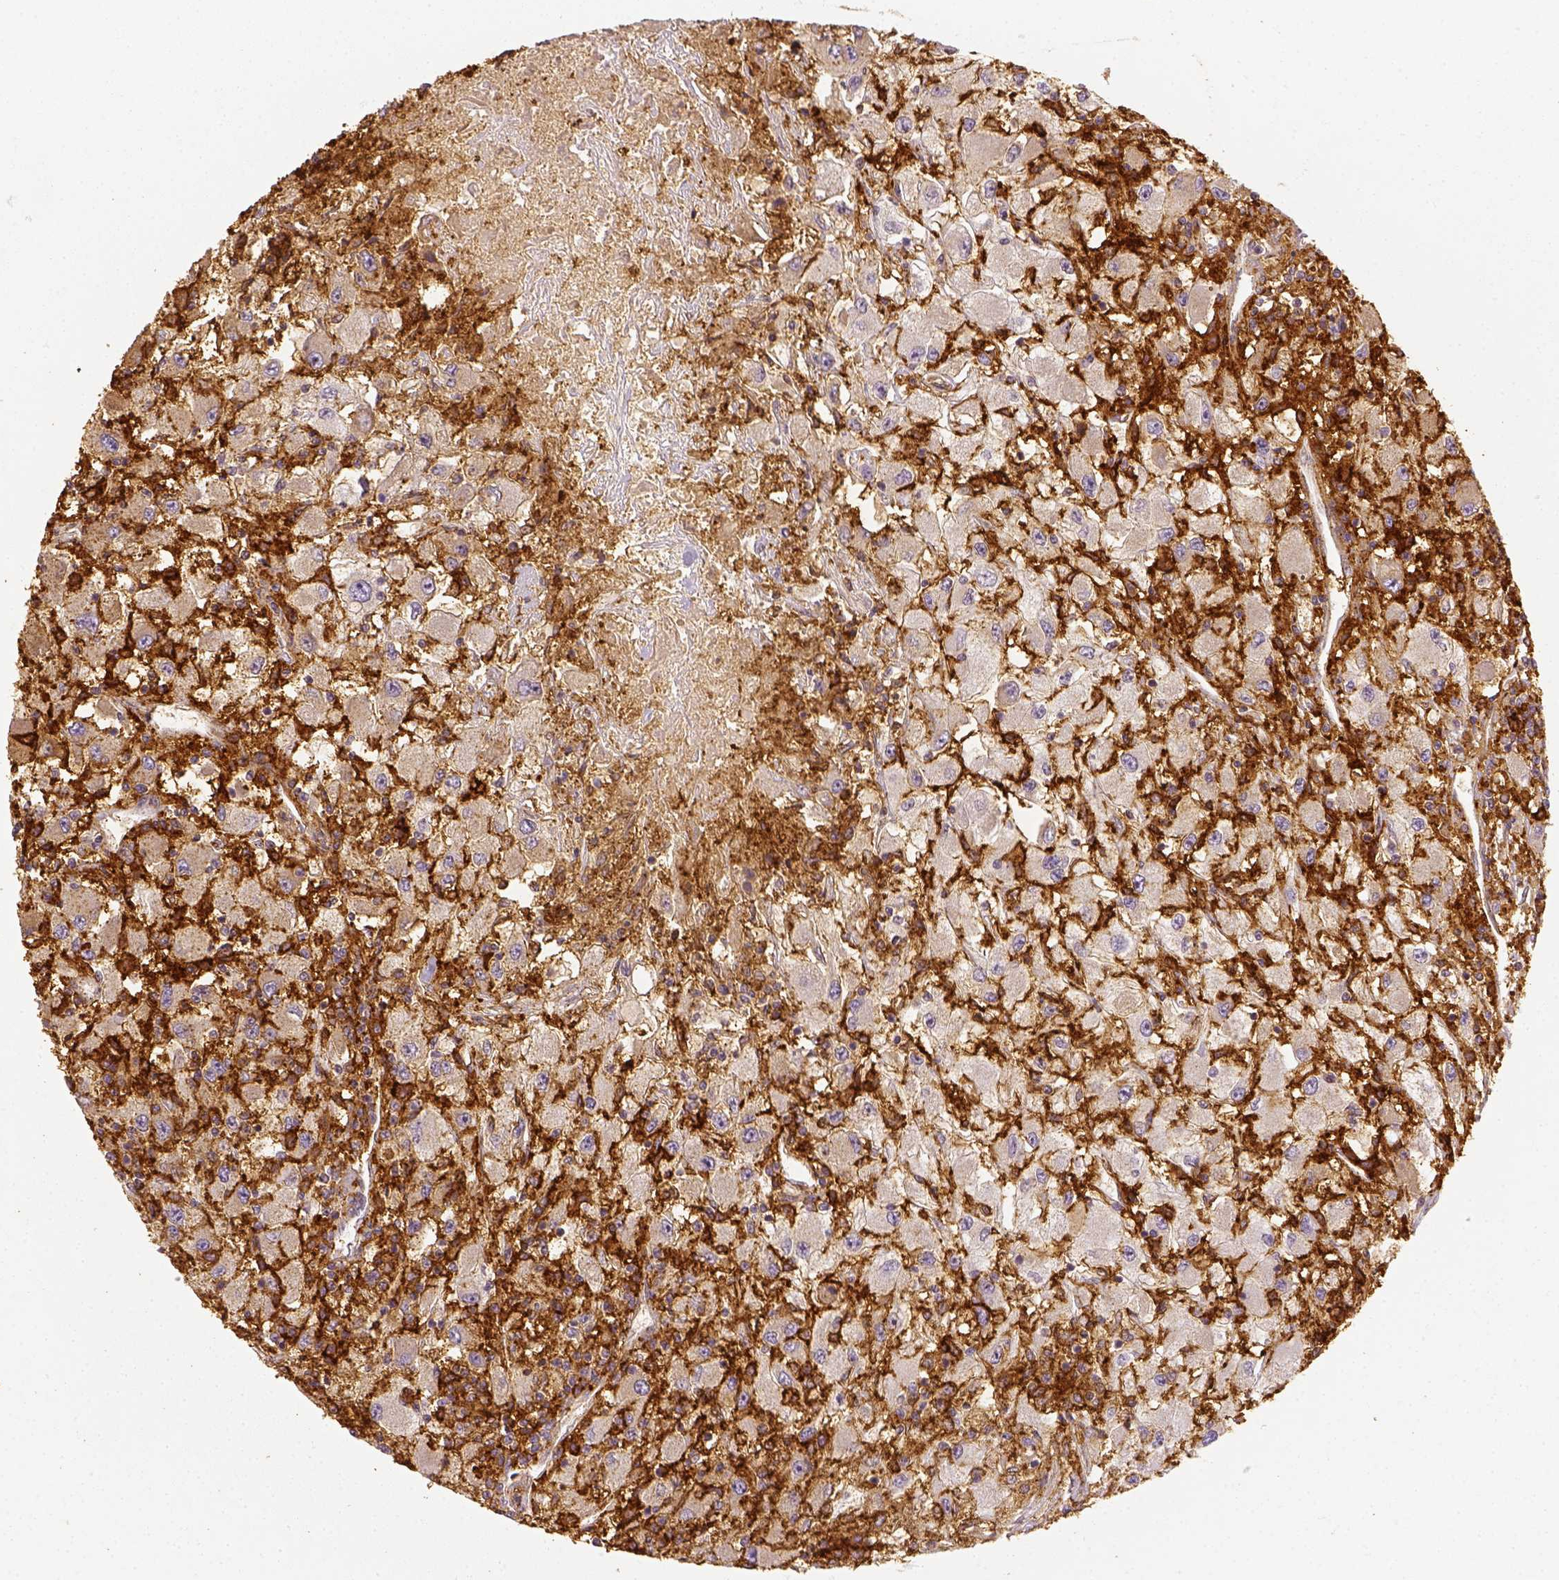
{"staining": {"intensity": "negative", "quantity": "none", "location": "none"}, "tissue": "renal cancer", "cell_type": "Tumor cells", "image_type": "cancer", "snomed": [{"axis": "morphology", "description": "Adenocarcinoma, NOS"}, {"axis": "topography", "description": "Kidney"}], "caption": "Image shows no protein expression in tumor cells of renal cancer (adenocarcinoma) tissue.", "gene": "CD14", "patient": {"sex": "female", "age": 67}}